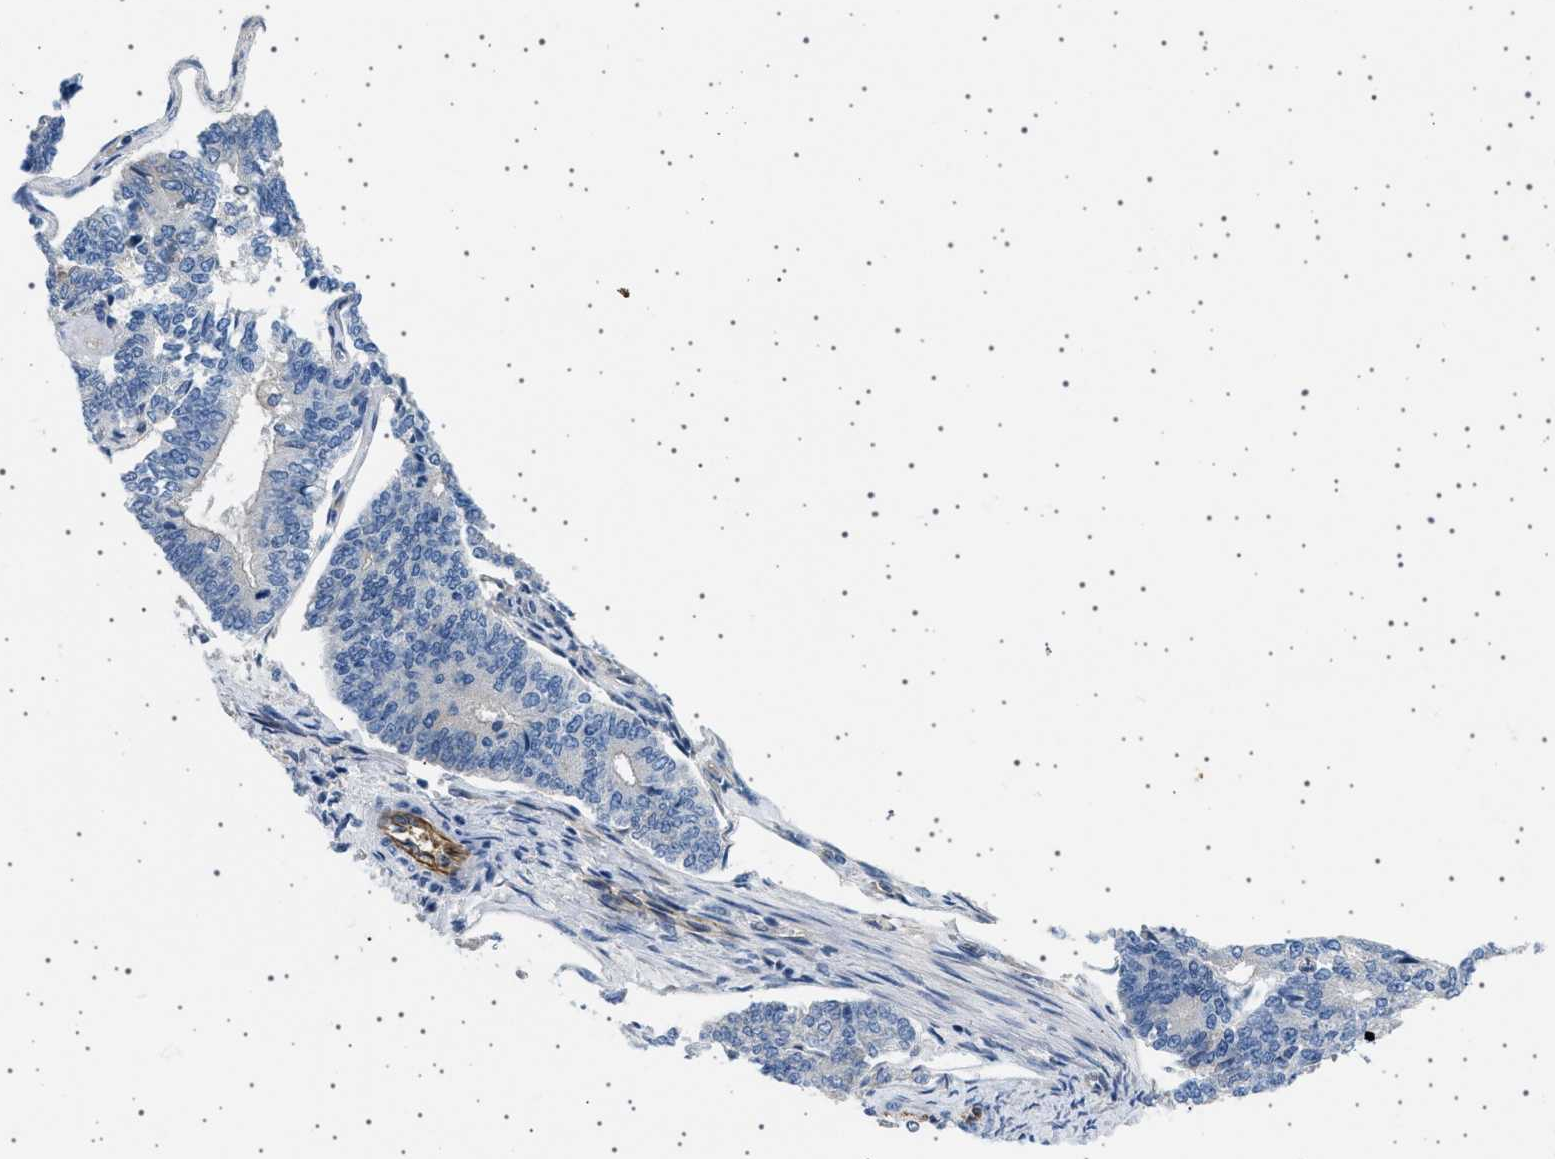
{"staining": {"intensity": "negative", "quantity": "none", "location": "none"}, "tissue": "endometrial cancer", "cell_type": "Tumor cells", "image_type": "cancer", "snomed": [{"axis": "morphology", "description": "Adenocarcinoma, NOS"}, {"axis": "topography", "description": "Endometrium"}], "caption": "The immunohistochemistry micrograph has no significant expression in tumor cells of adenocarcinoma (endometrial) tissue.", "gene": "PLPP6", "patient": {"sex": "female", "age": 70}}